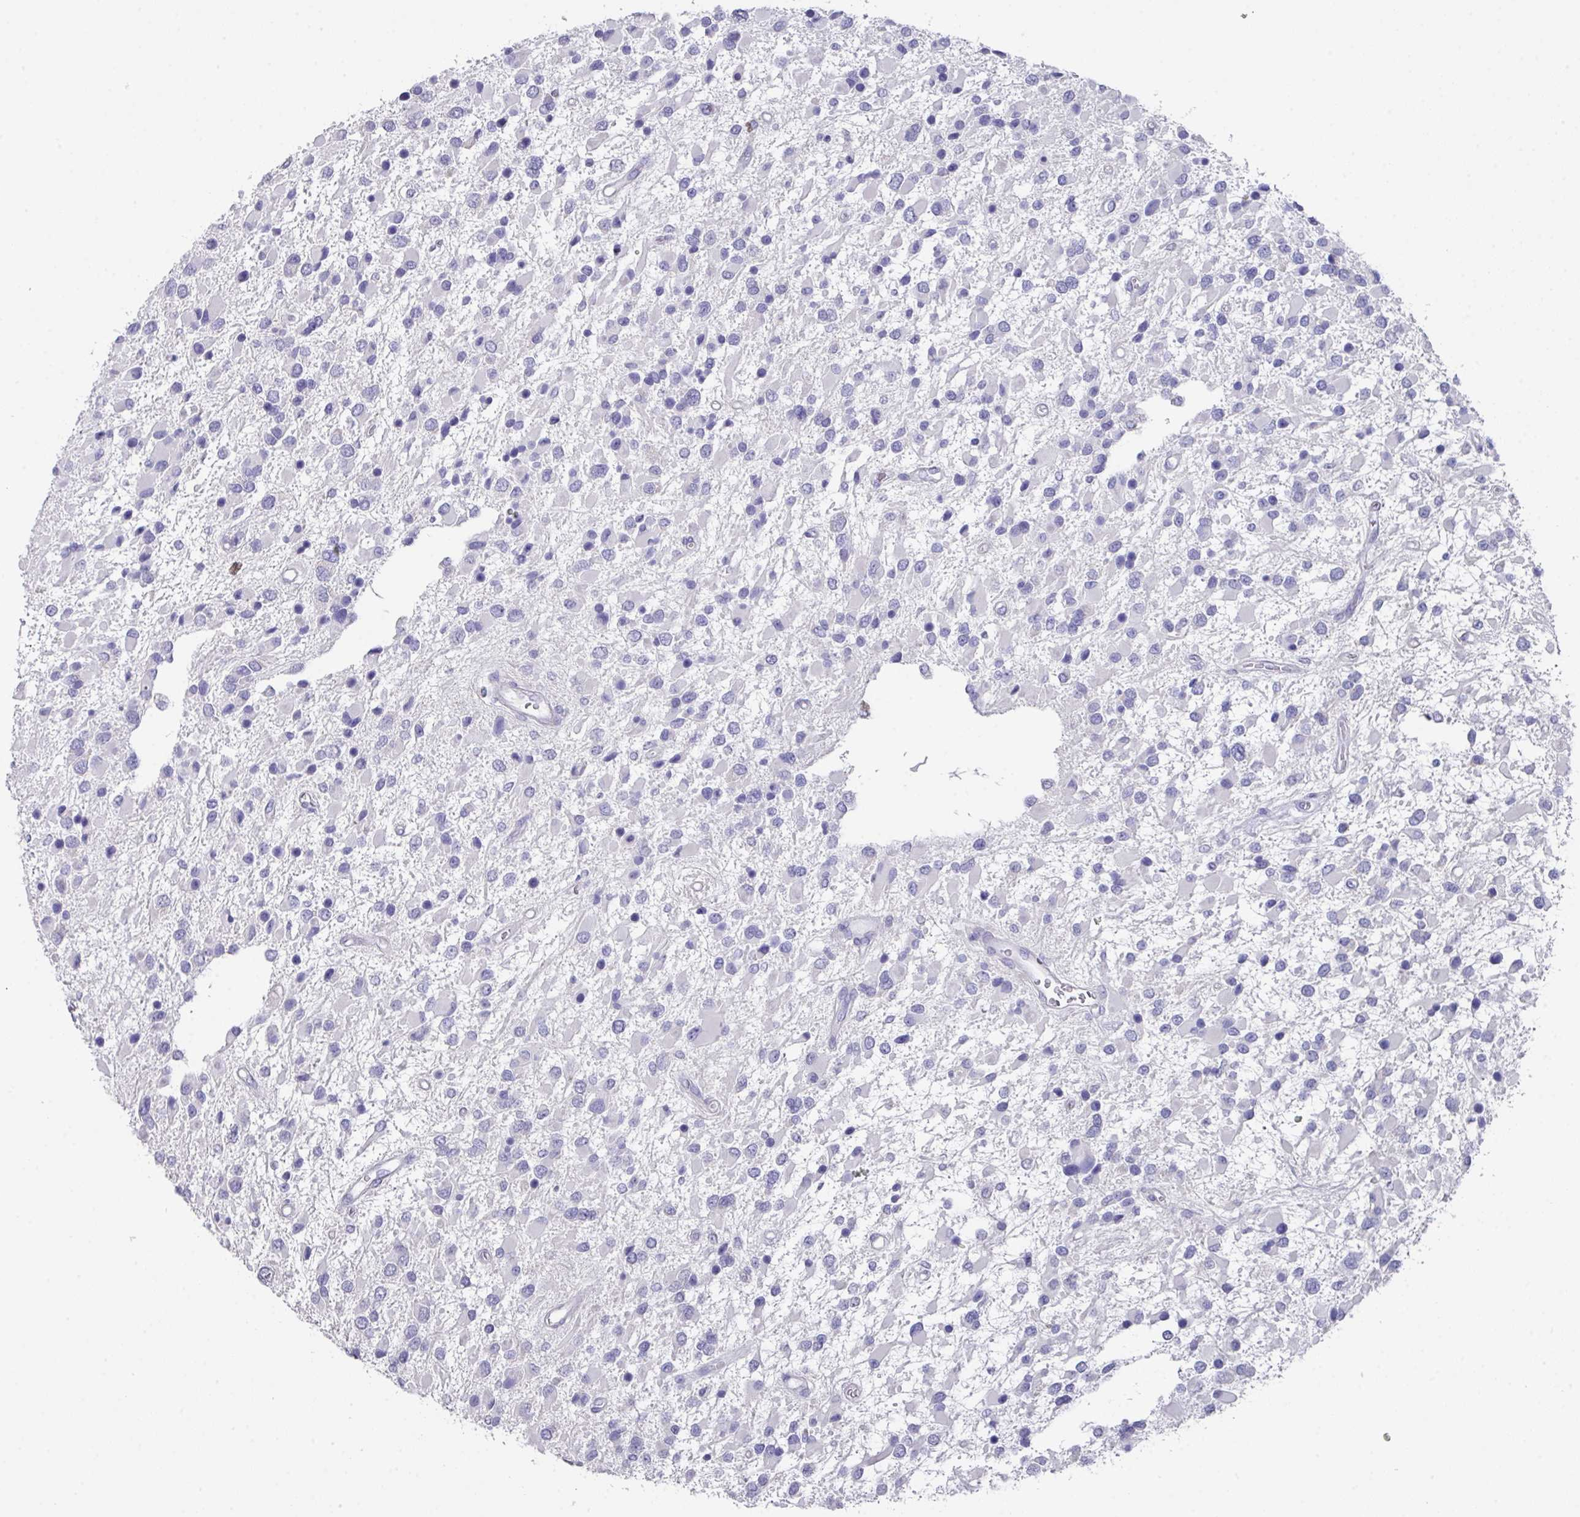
{"staining": {"intensity": "negative", "quantity": "none", "location": "none"}, "tissue": "glioma", "cell_type": "Tumor cells", "image_type": "cancer", "snomed": [{"axis": "morphology", "description": "Glioma, malignant, High grade"}, {"axis": "topography", "description": "Brain"}], "caption": "An image of human glioma is negative for staining in tumor cells.", "gene": "DAZL", "patient": {"sex": "male", "age": 53}}